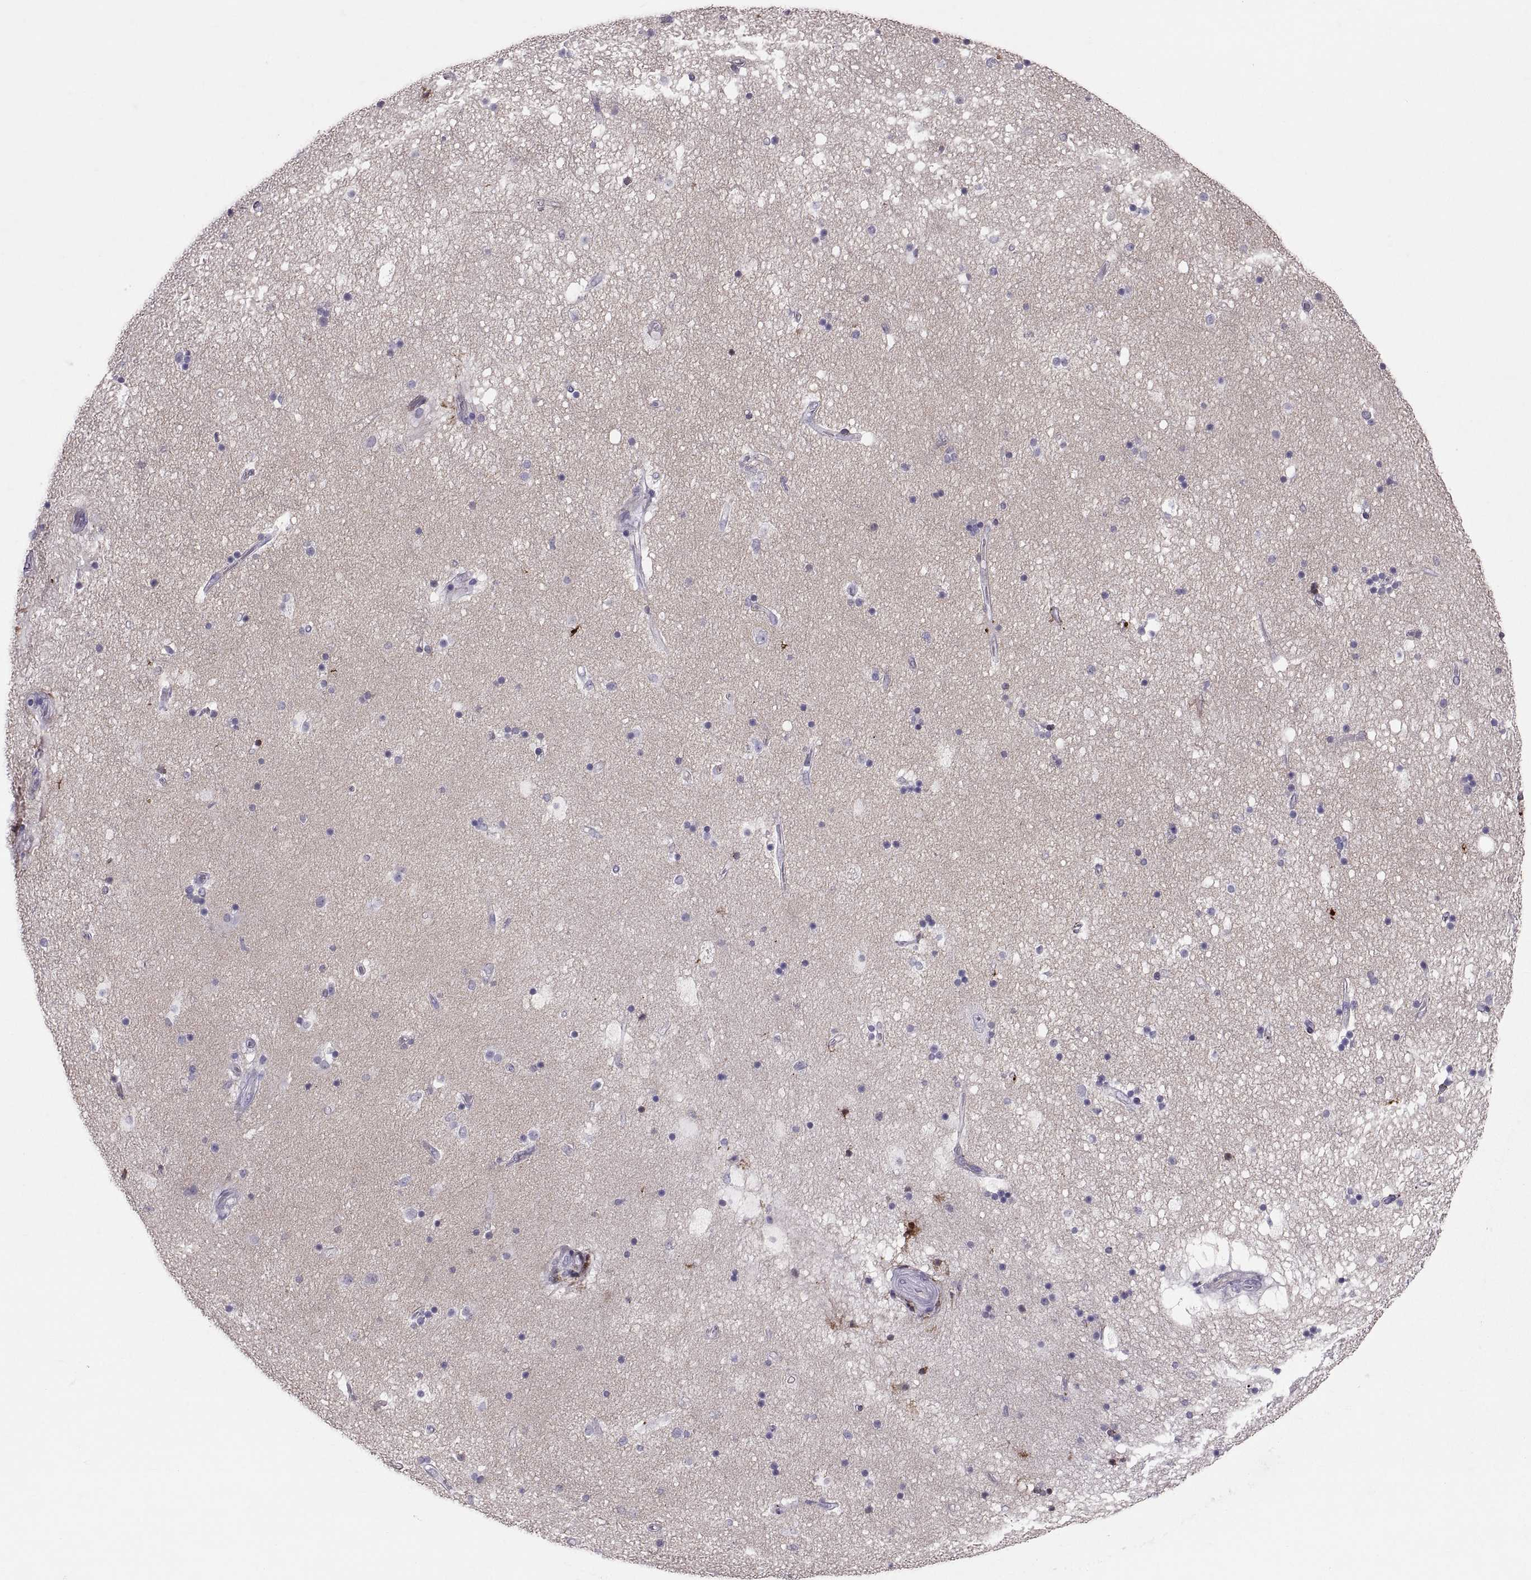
{"staining": {"intensity": "negative", "quantity": "none", "location": "none"}, "tissue": "hippocampus", "cell_type": "Glial cells", "image_type": "normal", "snomed": [{"axis": "morphology", "description": "Normal tissue, NOS"}, {"axis": "topography", "description": "Hippocampus"}], "caption": "There is no significant positivity in glial cells of hippocampus. (Immunohistochemistry (ihc), brightfield microscopy, high magnification).", "gene": "PTN", "patient": {"sex": "male", "age": 51}}